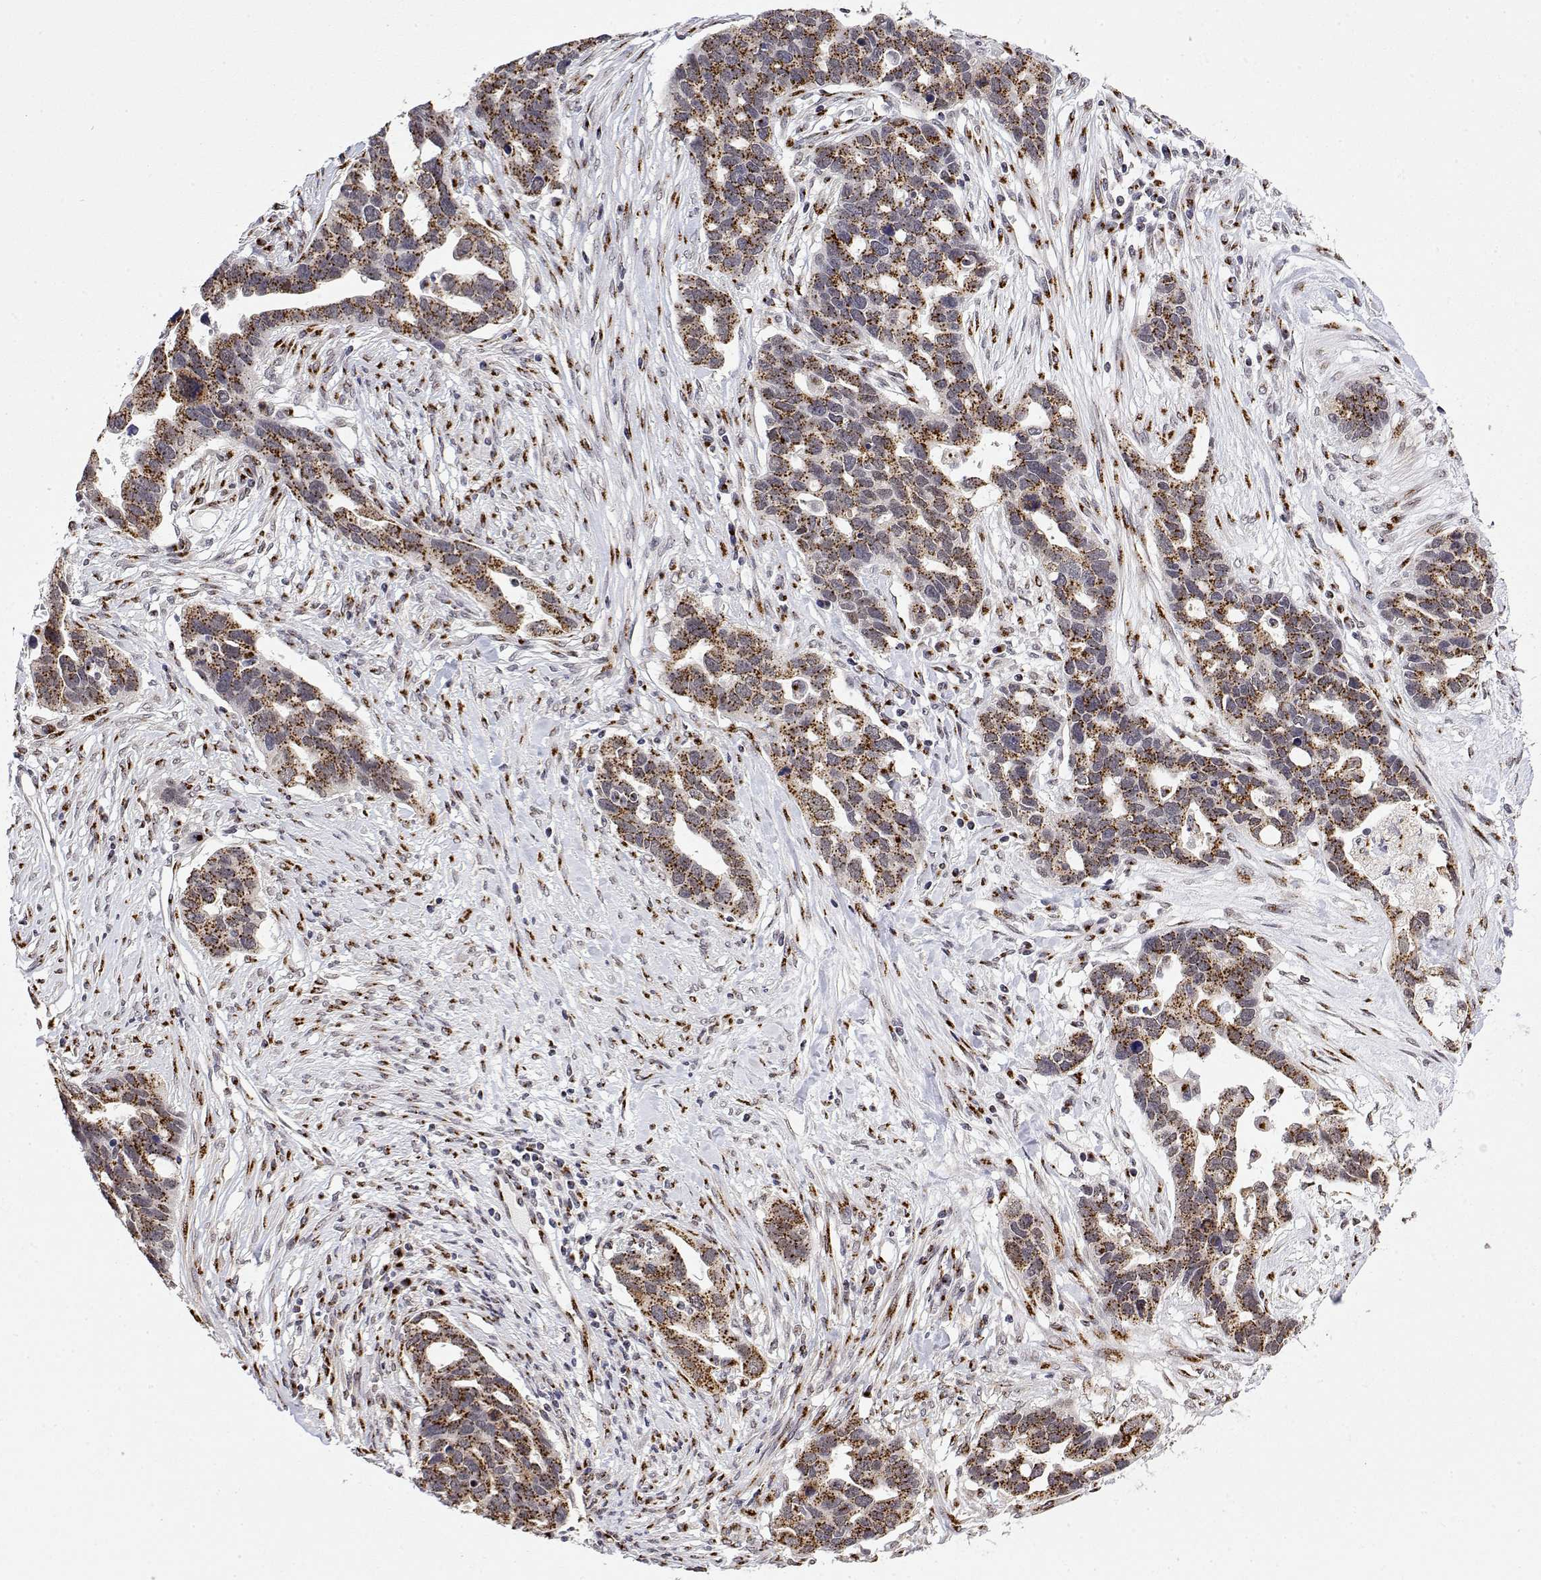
{"staining": {"intensity": "strong", "quantity": ">75%", "location": "cytoplasmic/membranous"}, "tissue": "ovarian cancer", "cell_type": "Tumor cells", "image_type": "cancer", "snomed": [{"axis": "morphology", "description": "Cystadenocarcinoma, serous, NOS"}, {"axis": "topography", "description": "Ovary"}], "caption": "IHC staining of ovarian cancer, which displays high levels of strong cytoplasmic/membranous positivity in about >75% of tumor cells indicating strong cytoplasmic/membranous protein staining. The staining was performed using DAB (brown) for protein detection and nuclei were counterstained in hematoxylin (blue).", "gene": "YIPF3", "patient": {"sex": "female", "age": 54}}